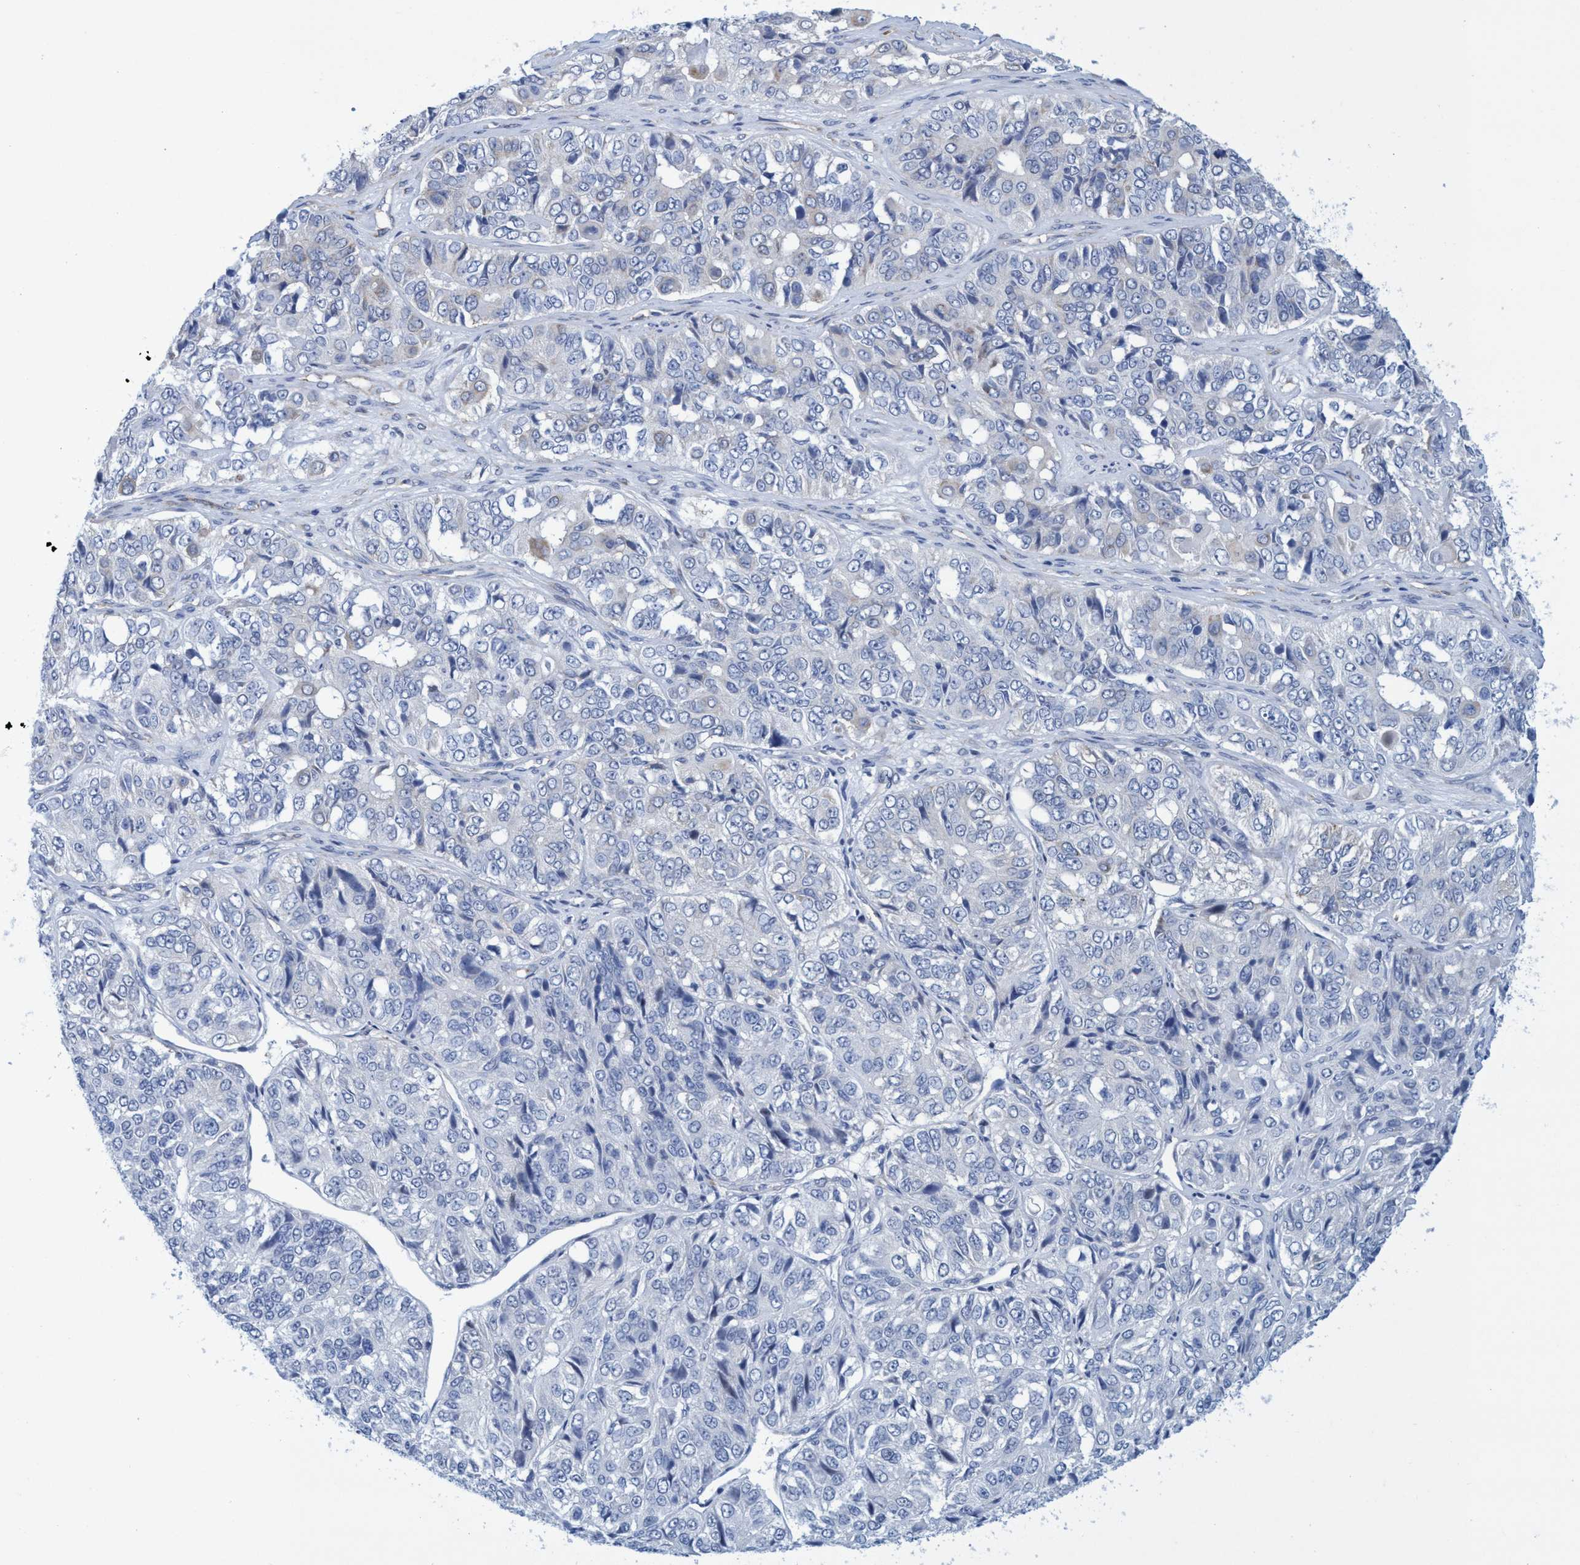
{"staining": {"intensity": "negative", "quantity": "none", "location": "none"}, "tissue": "ovarian cancer", "cell_type": "Tumor cells", "image_type": "cancer", "snomed": [{"axis": "morphology", "description": "Carcinoma, endometroid"}, {"axis": "topography", "description": "Ovary"}], "caption": "Human endometroid carcinoma (ovarian) stained for a protein using immunohistochemistry exhibits no staining in tumor cells.", "gene": "R3HCC1", "patient": {"sex": "female", "age": 51}}